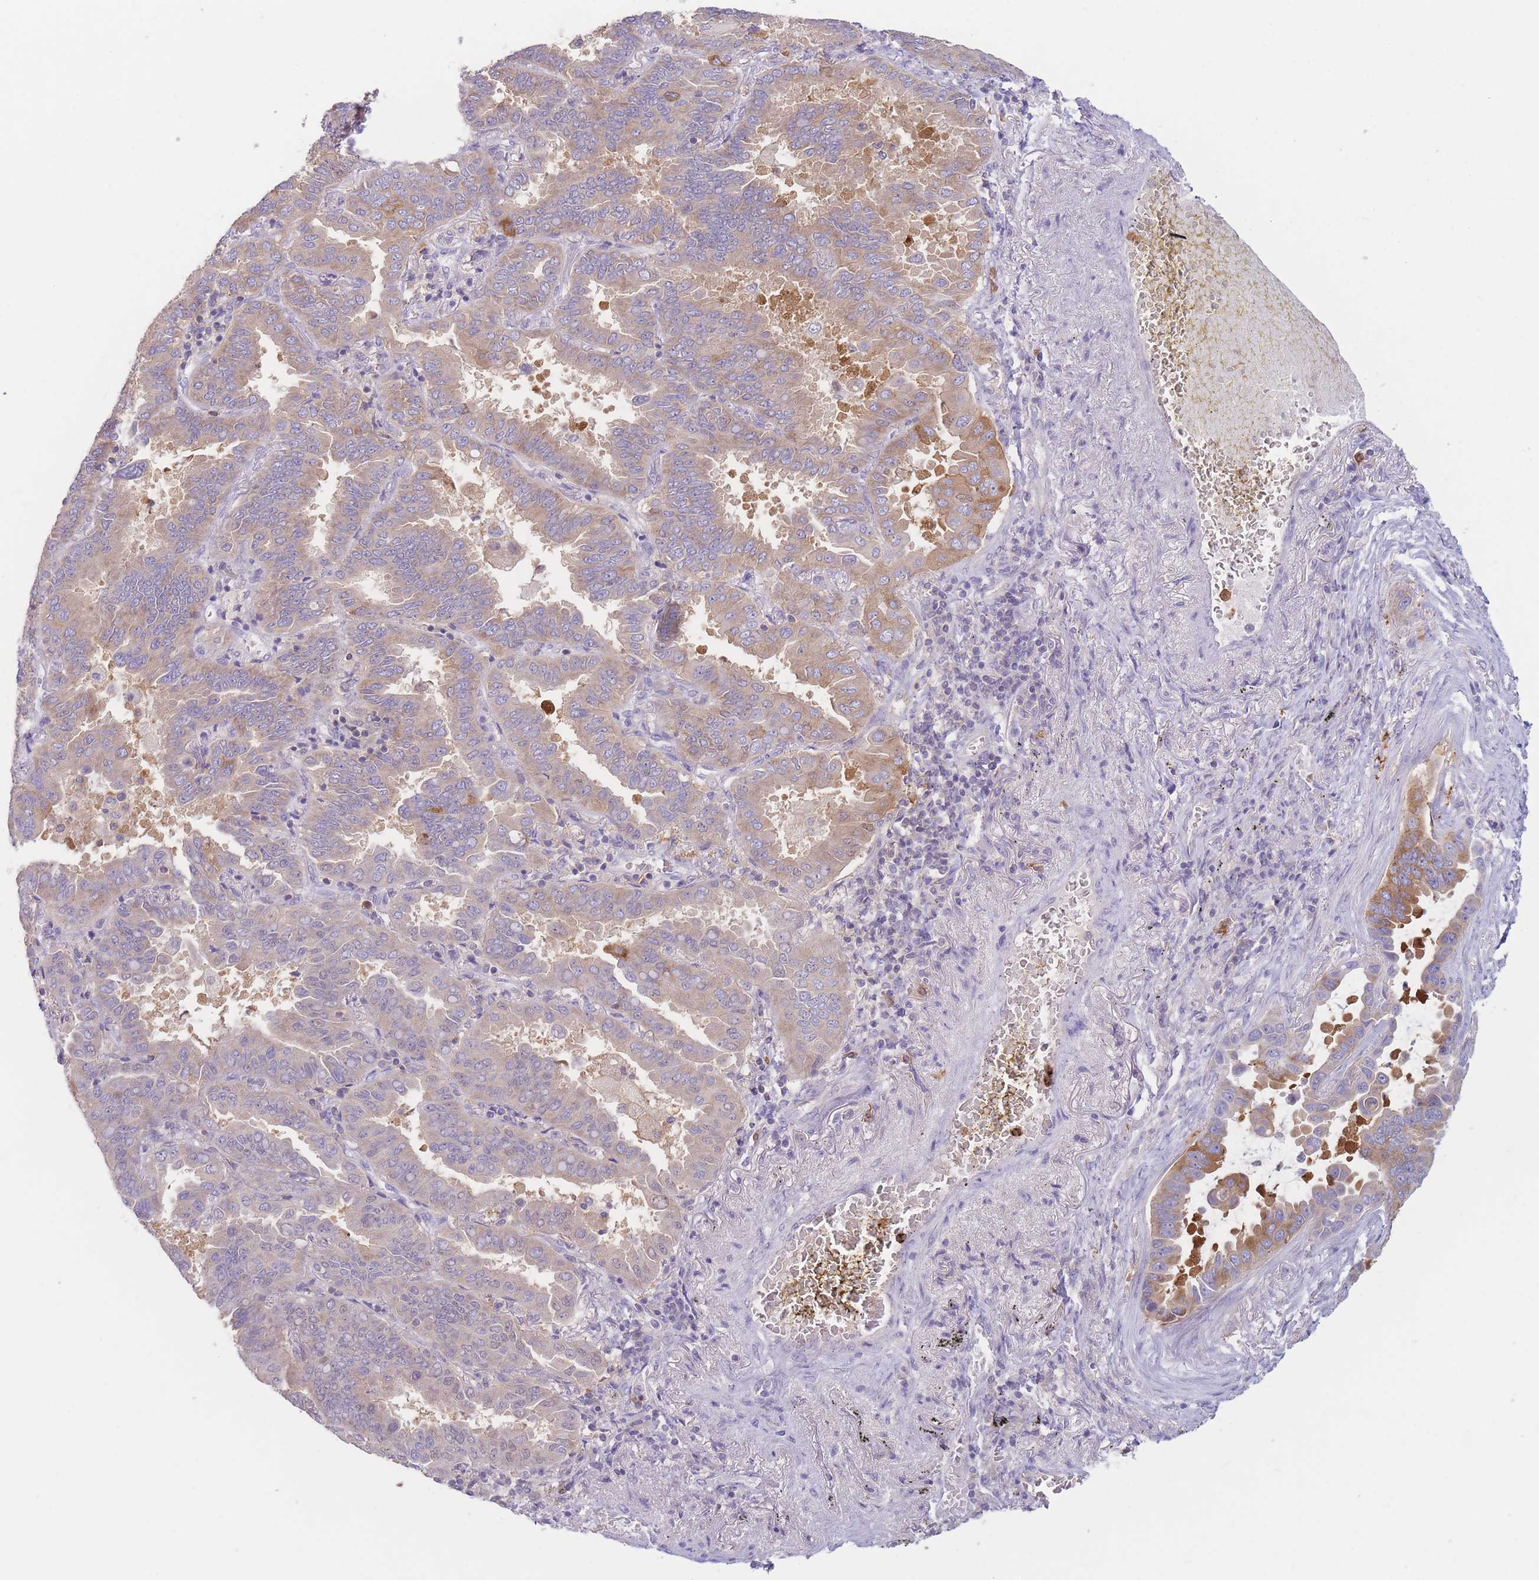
{"staining": {"intensity": "moderate", "quantity": "25%-75%", "location": "cytoplasmic/membranous"}, "tissue": "lung cancer", "cell_type": "Tumor cells", "image_type": "cancer", "snomed": [{"axis": "morphology", "description": "Adenocarcinoma, NOS"}, {"axis": "topography", "description": "Lung"}], "caption": "A micrograph of human adenocarcinoma (lung) stained for a protein displays moderate cytoplasmic/membranous brown staining in tumor cells. The staining is performed using DAB (3,3'-diaminobenzidine) brown chromogen to label protein expression. The nuclei are counter-stained blue using hematoxylin.", "gene": "ST3GAL4", "patient": {"sex": "male", "age": 64}}